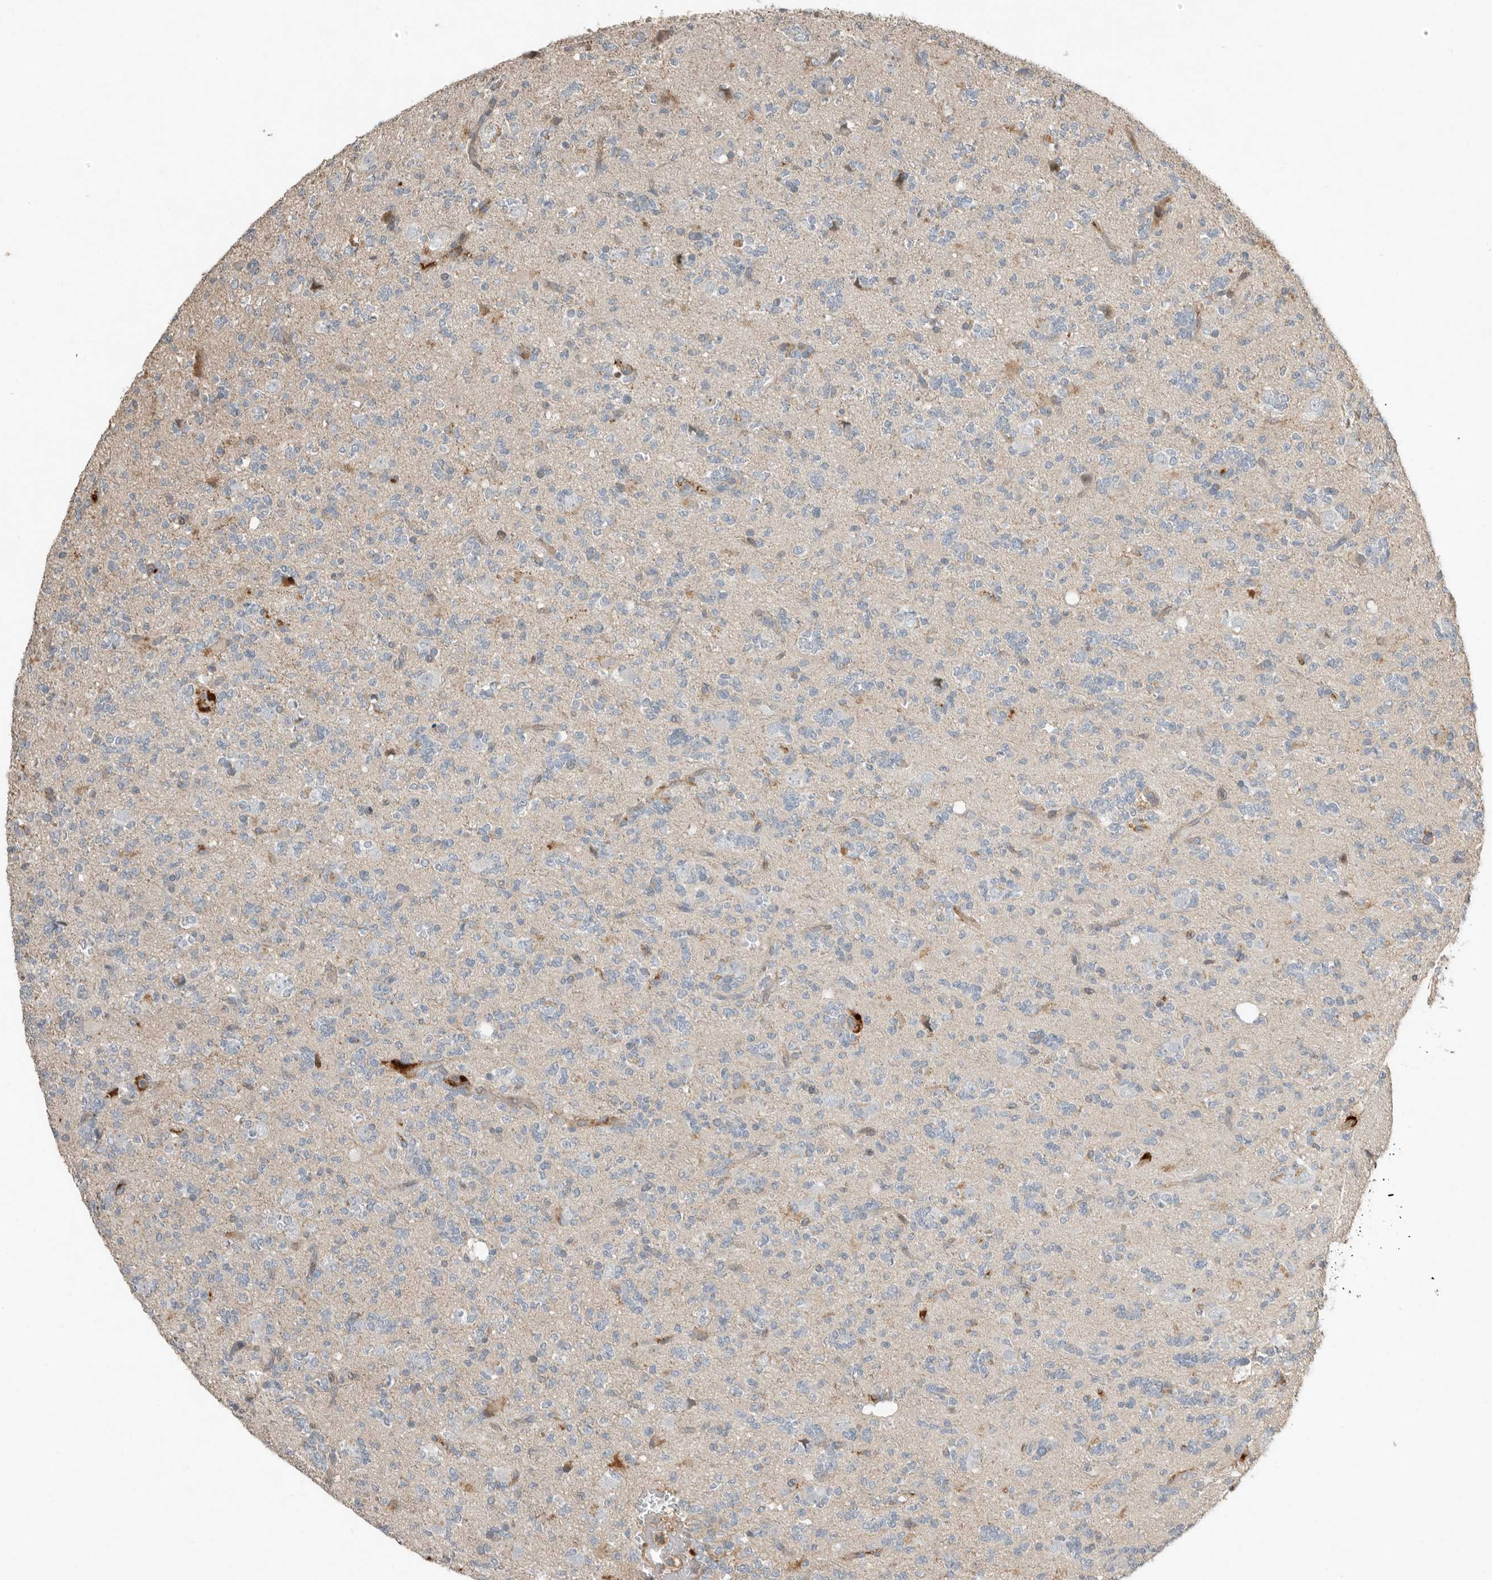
{"staining": {"intensity": "negative", "quantity": "none", "location": "none"}, "tissue": "glioma", "cell_type": "Tumor cells", "image_type": "cancer", "snomed": [{"axis": "morphology", "description": "Glioma, malignant, High grade"}, {"axis": "topography", "description": "Brain"}], "caption": "An IHC image of glioma is shown. There is no staining in tumor cells of glioma.", "gene": "KLHL38", "patient": {"sex": "female", "age": 62}}